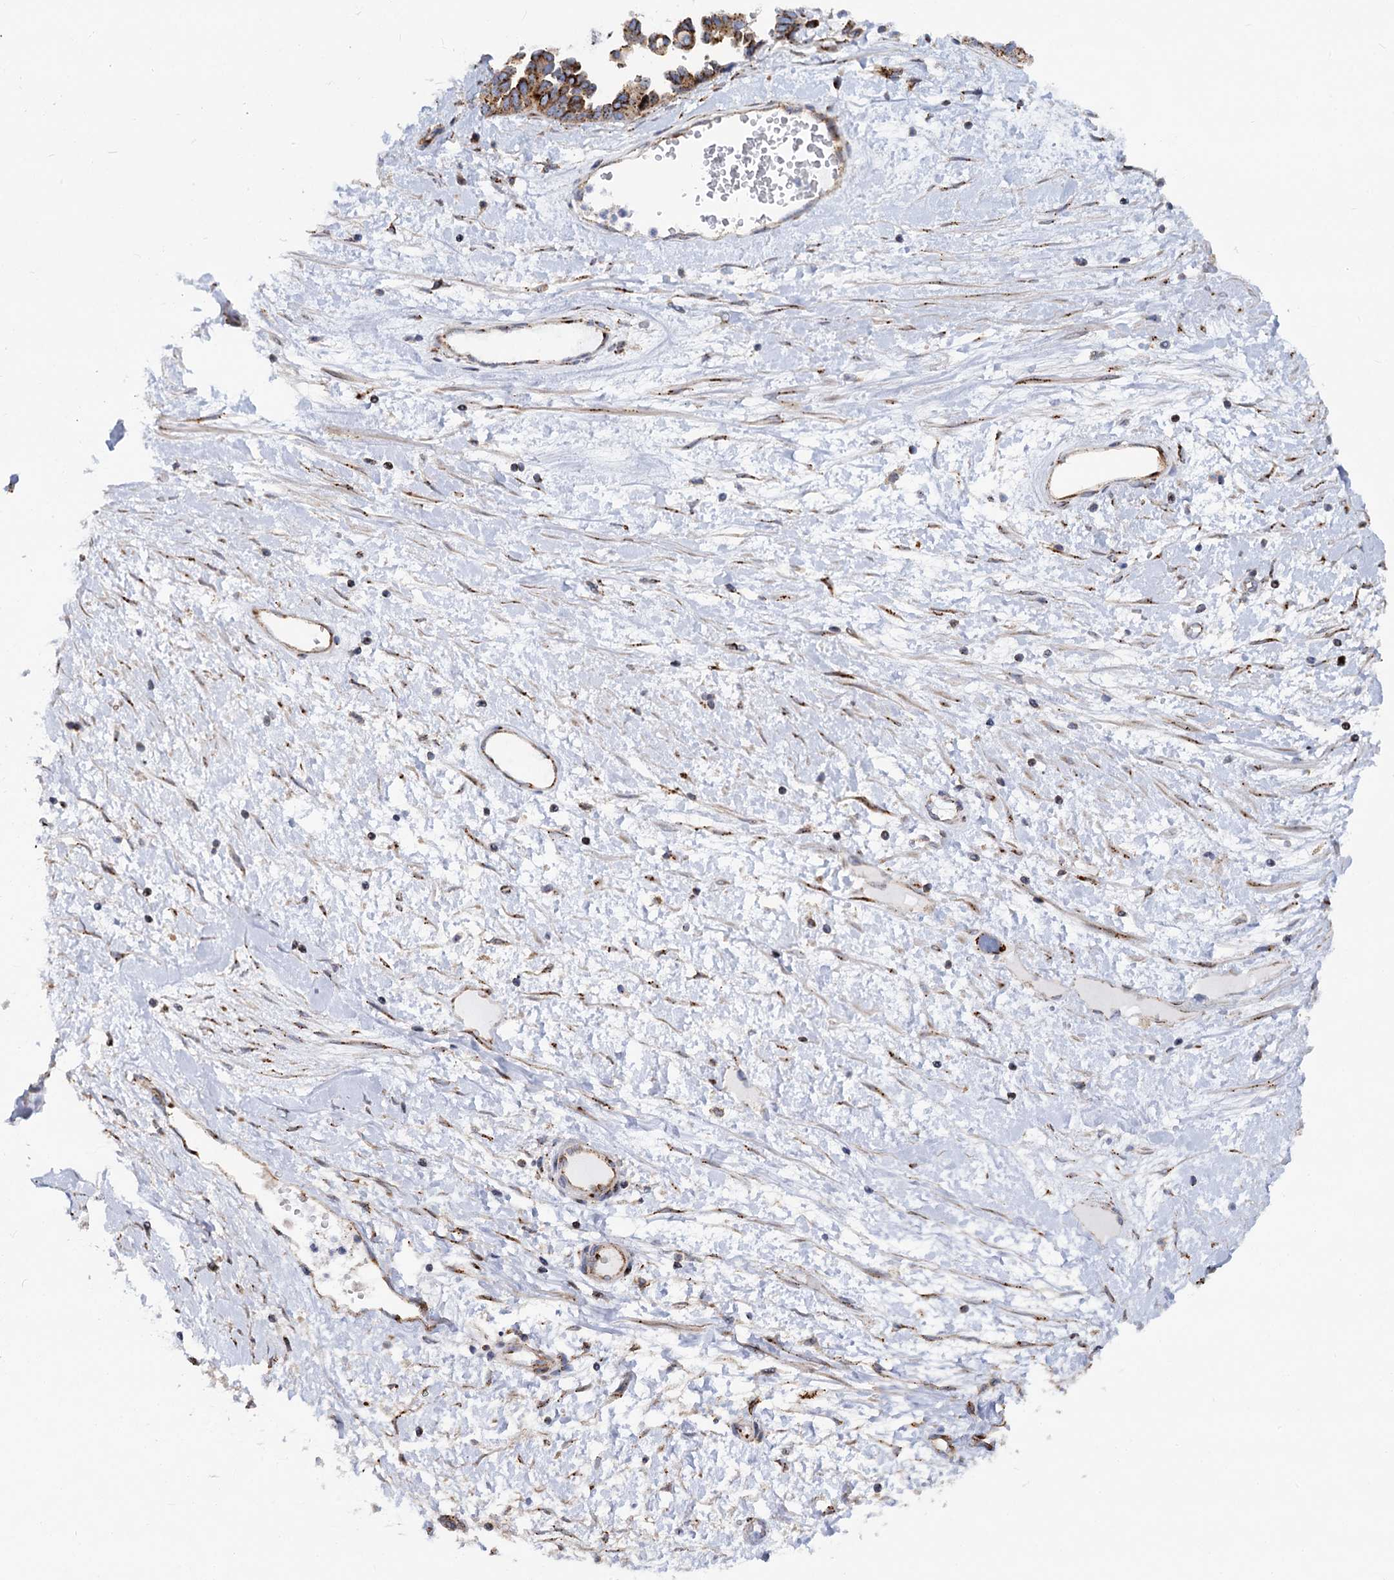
{"staining": {"intensity": "moderate", "quantity": ">75%", "location": "cytoplasmic/membranous"}, "tissue": "ovarian cancer", "cell_type": "Tumor cells", "image_type": "cancer", "snomed": [{"axis": "morphology", "description": "Cystadenocarcinoma, serous, NOS"}, {"axis": "topography", "description": "Ovary"}], "caption": "This is an image of immunohistochemistry (IHC) staining of ovarian cancer (serous cystadenocarcinoma), which shows moderate positivity in the cytoplasmic/membranous of tumor cells.", "gene": "SUPT20H", "patient": {"sex": "female", "age": 54}}